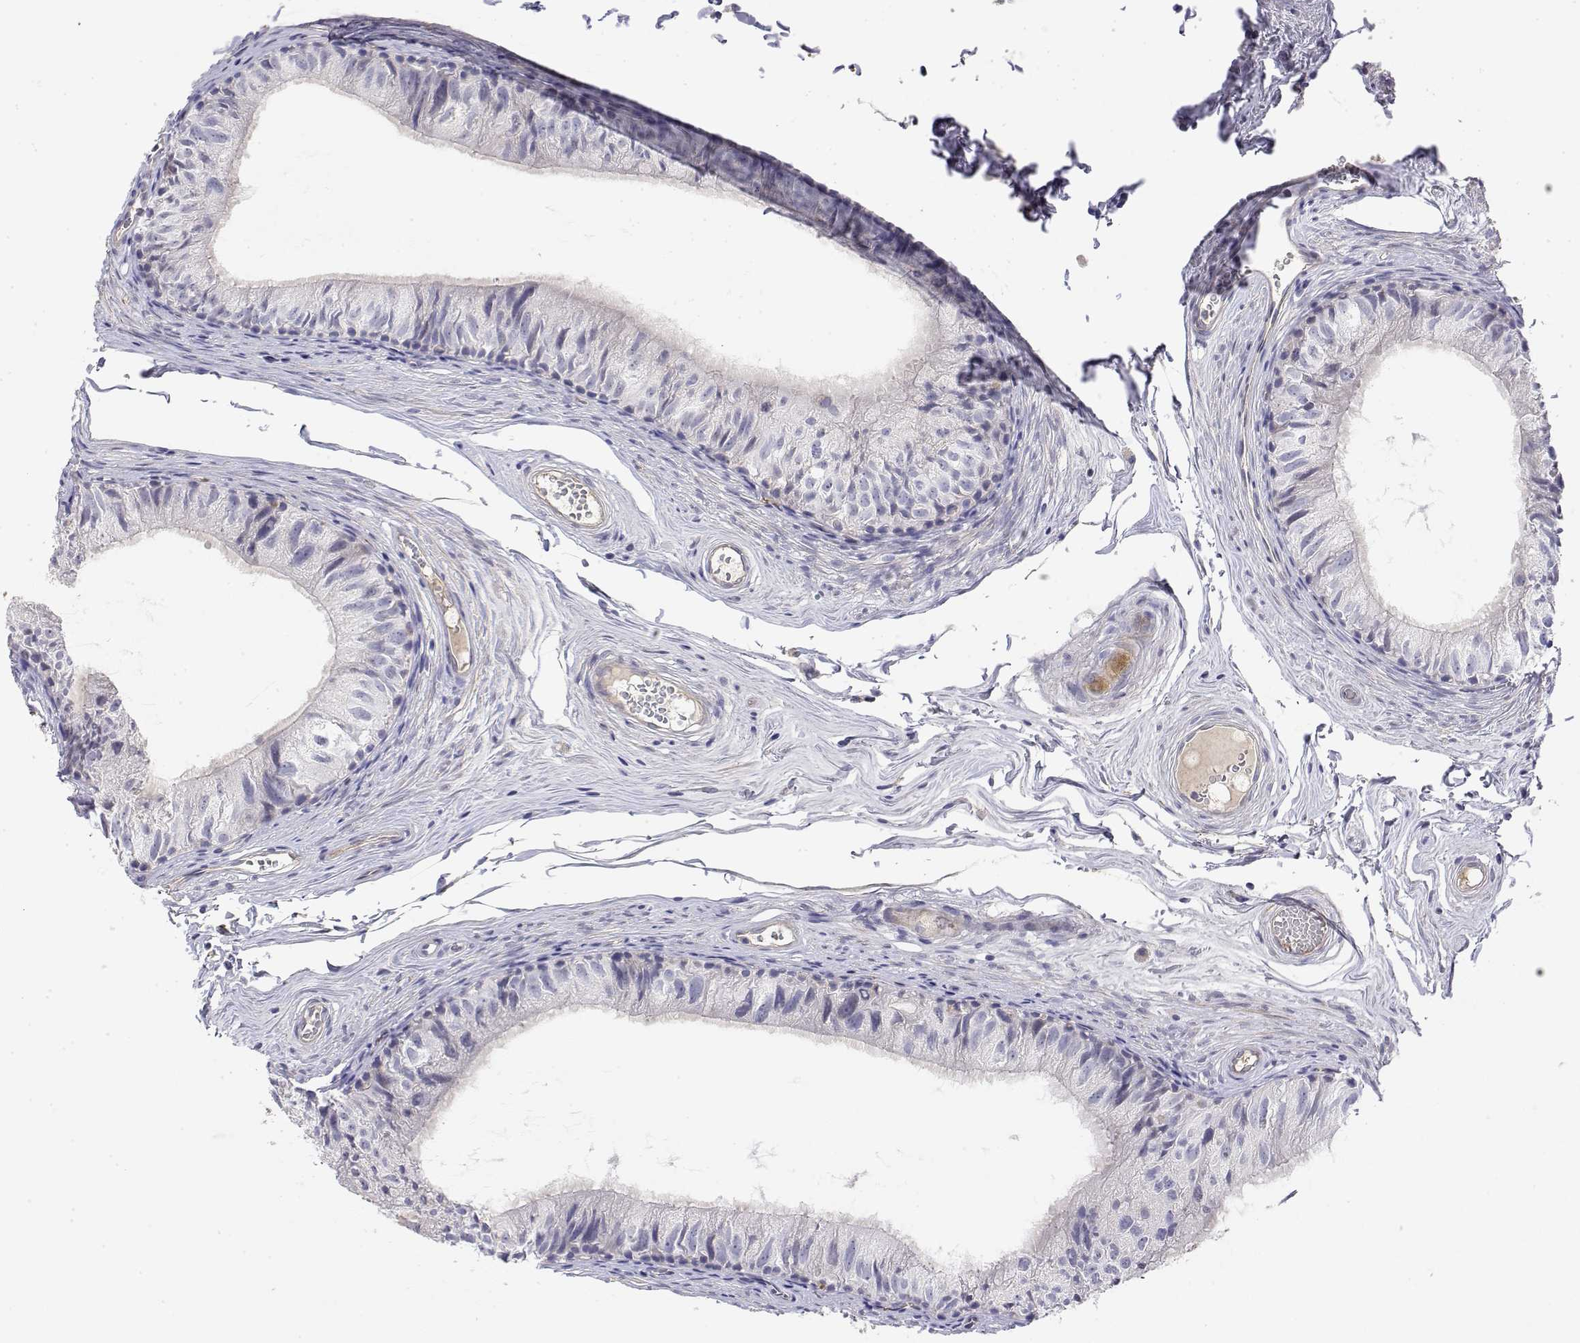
{"staining": {"intensity": "negative", "quantity": "none", "location": "none"}, "tissue": "epididymis", "cell_type": "Glandular cells", "image_type": "normal", "snomed": [{"axis": "morphology", "description": "Normal tissue, NOS"}, {"axis": "topography", "description": "Epididymis"}], "caption": "A micrograph of epididymis stained for a protein demonstrates no brown staining in glandular cells. (DAB immunohistochemistry with hematoxylin counter stain).", "gene": "GGACT", "patient": {"sex": "male", "age": 45}}